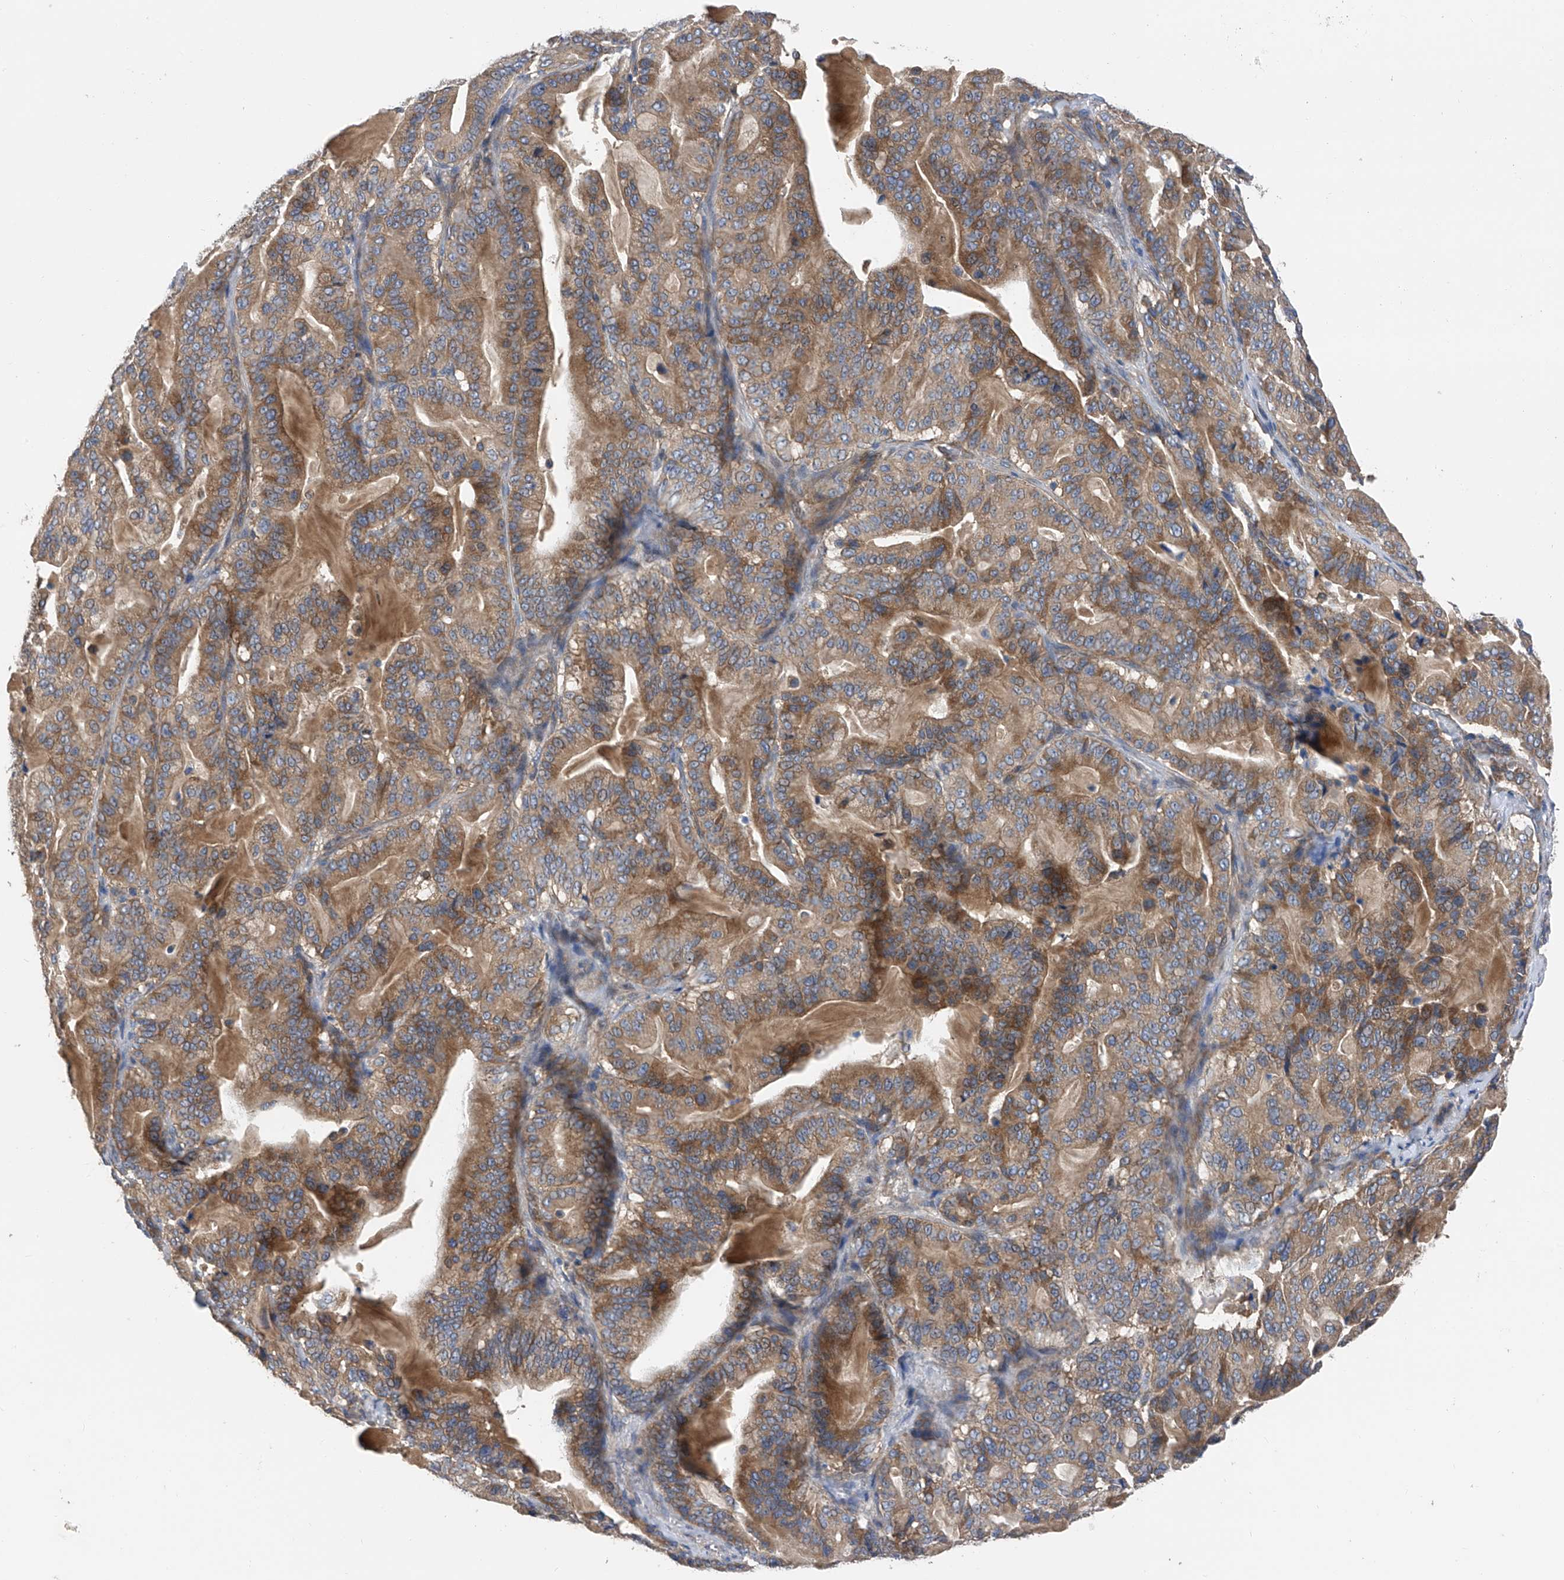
{"staining": {"intensity": "moderate", "quantity": ">75%", "location": "cytoplasmic/membranous"}, "tissue": "pancreatic cancer", "cell_type": "Tumor cells", "image_type": "cancer", "snomed": [{"axis": "morphology", "description": "Adenocarcinoma, NOS"}, {"axis": "topography", "description": "Pancreas"}], "caption": "A histopathology image showing moderate cytoplasmic/membranous staining in about >75% of tumor cells in pancreatic cancer, as visualized by brown immunohistochemical staining.", "gene": "PTK2", "patient": {"sex": "male", "age": 63}}